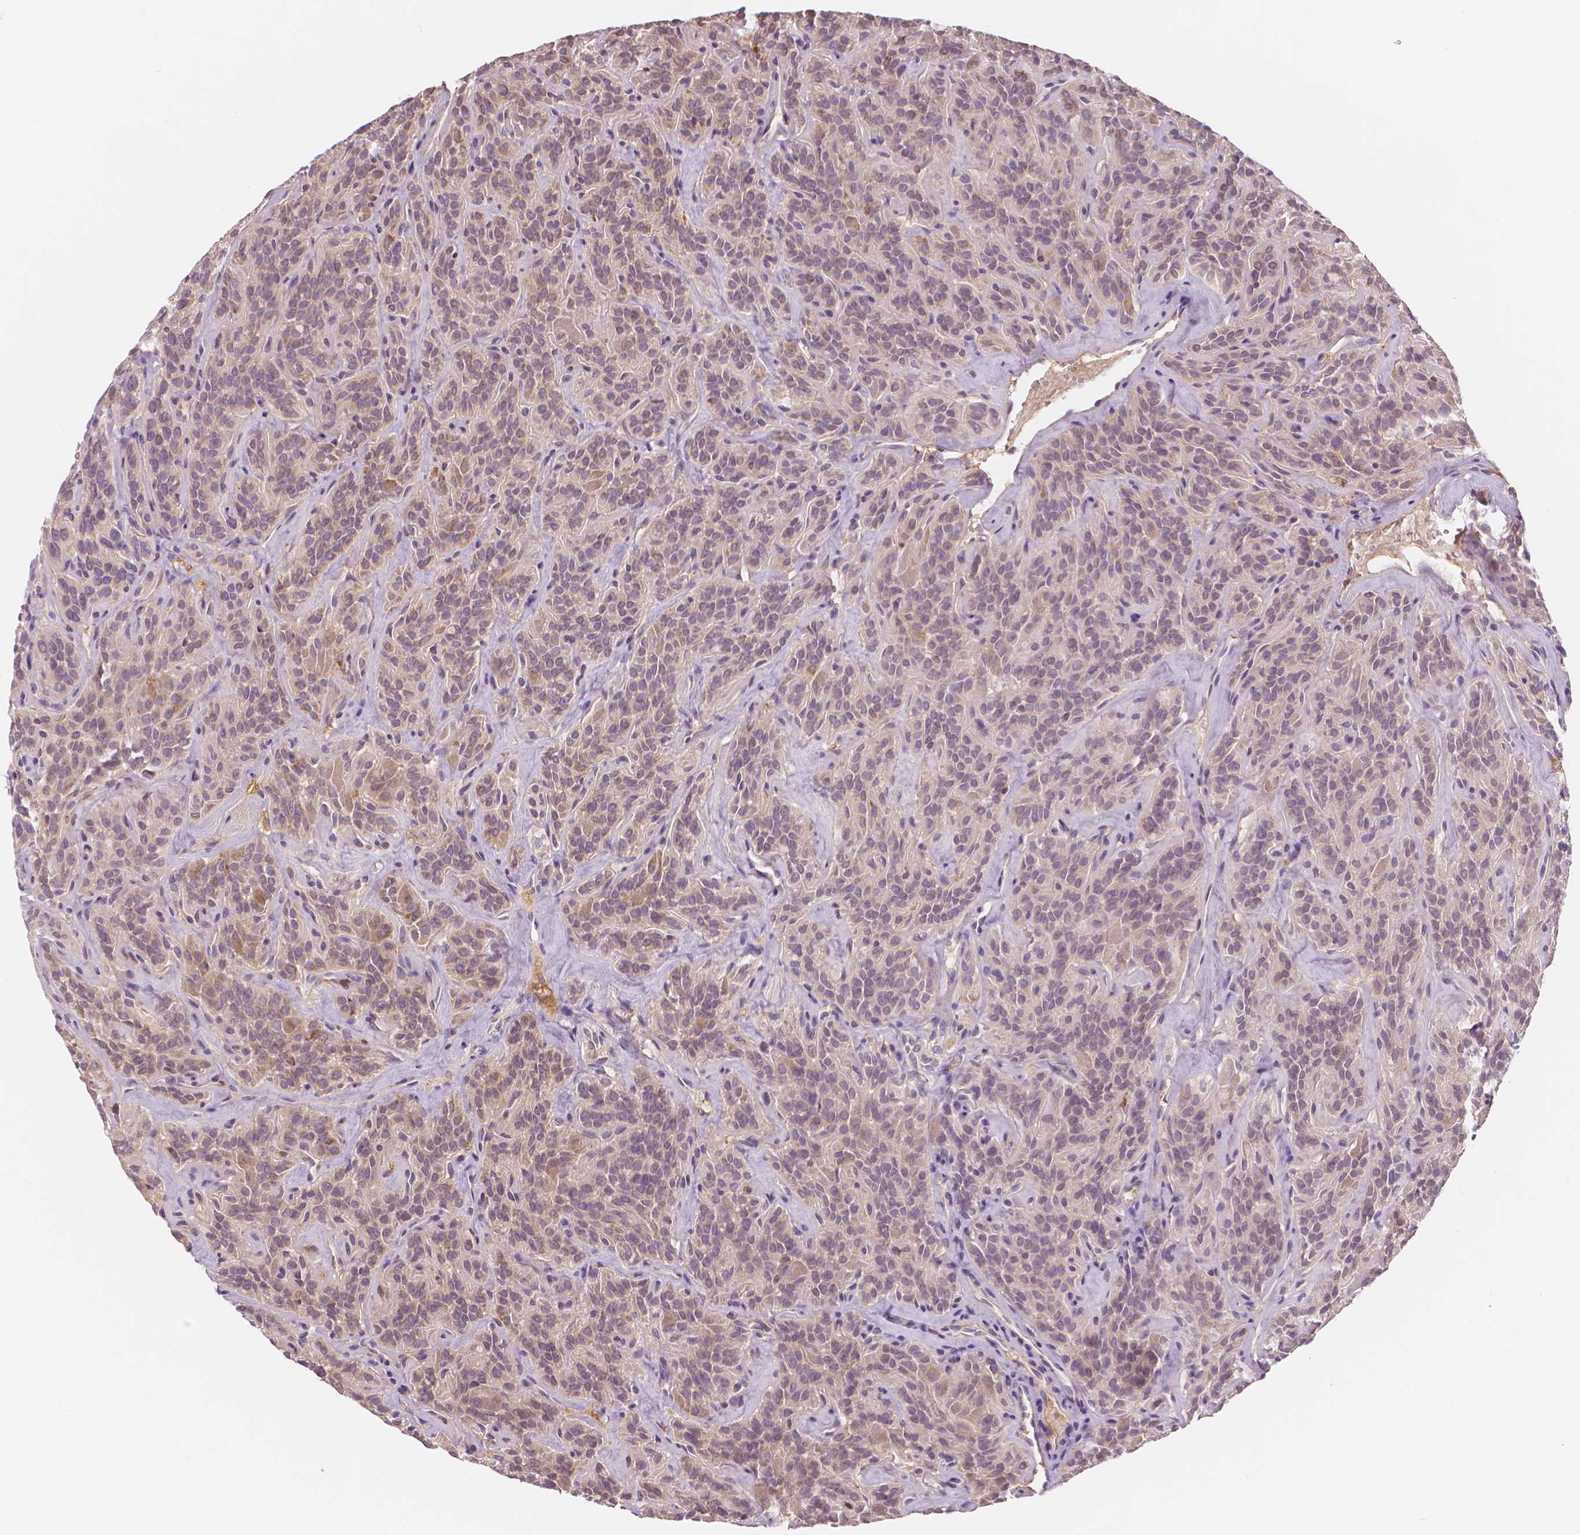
{"staining": {"intensity": "negative", "quantity": "none", "location": "none"}, "tissue": "thyroid cancer", "cell_type": "Tumor cells", "image_type": "cancer", "snomed": [{"axis": "morphology", "description": "Papillary adenocarcinoma, NOS"}, {"axis": "topography", "description": "Thyroid gland"}], "caption": "An immunohistochemistry (IHC) histopathology image of thyroid cancer is shown. There is no staining in tumor cells of thyroid cancer.", "gene": "APOA4", "patient": {"sex": "female", "age": 45}}